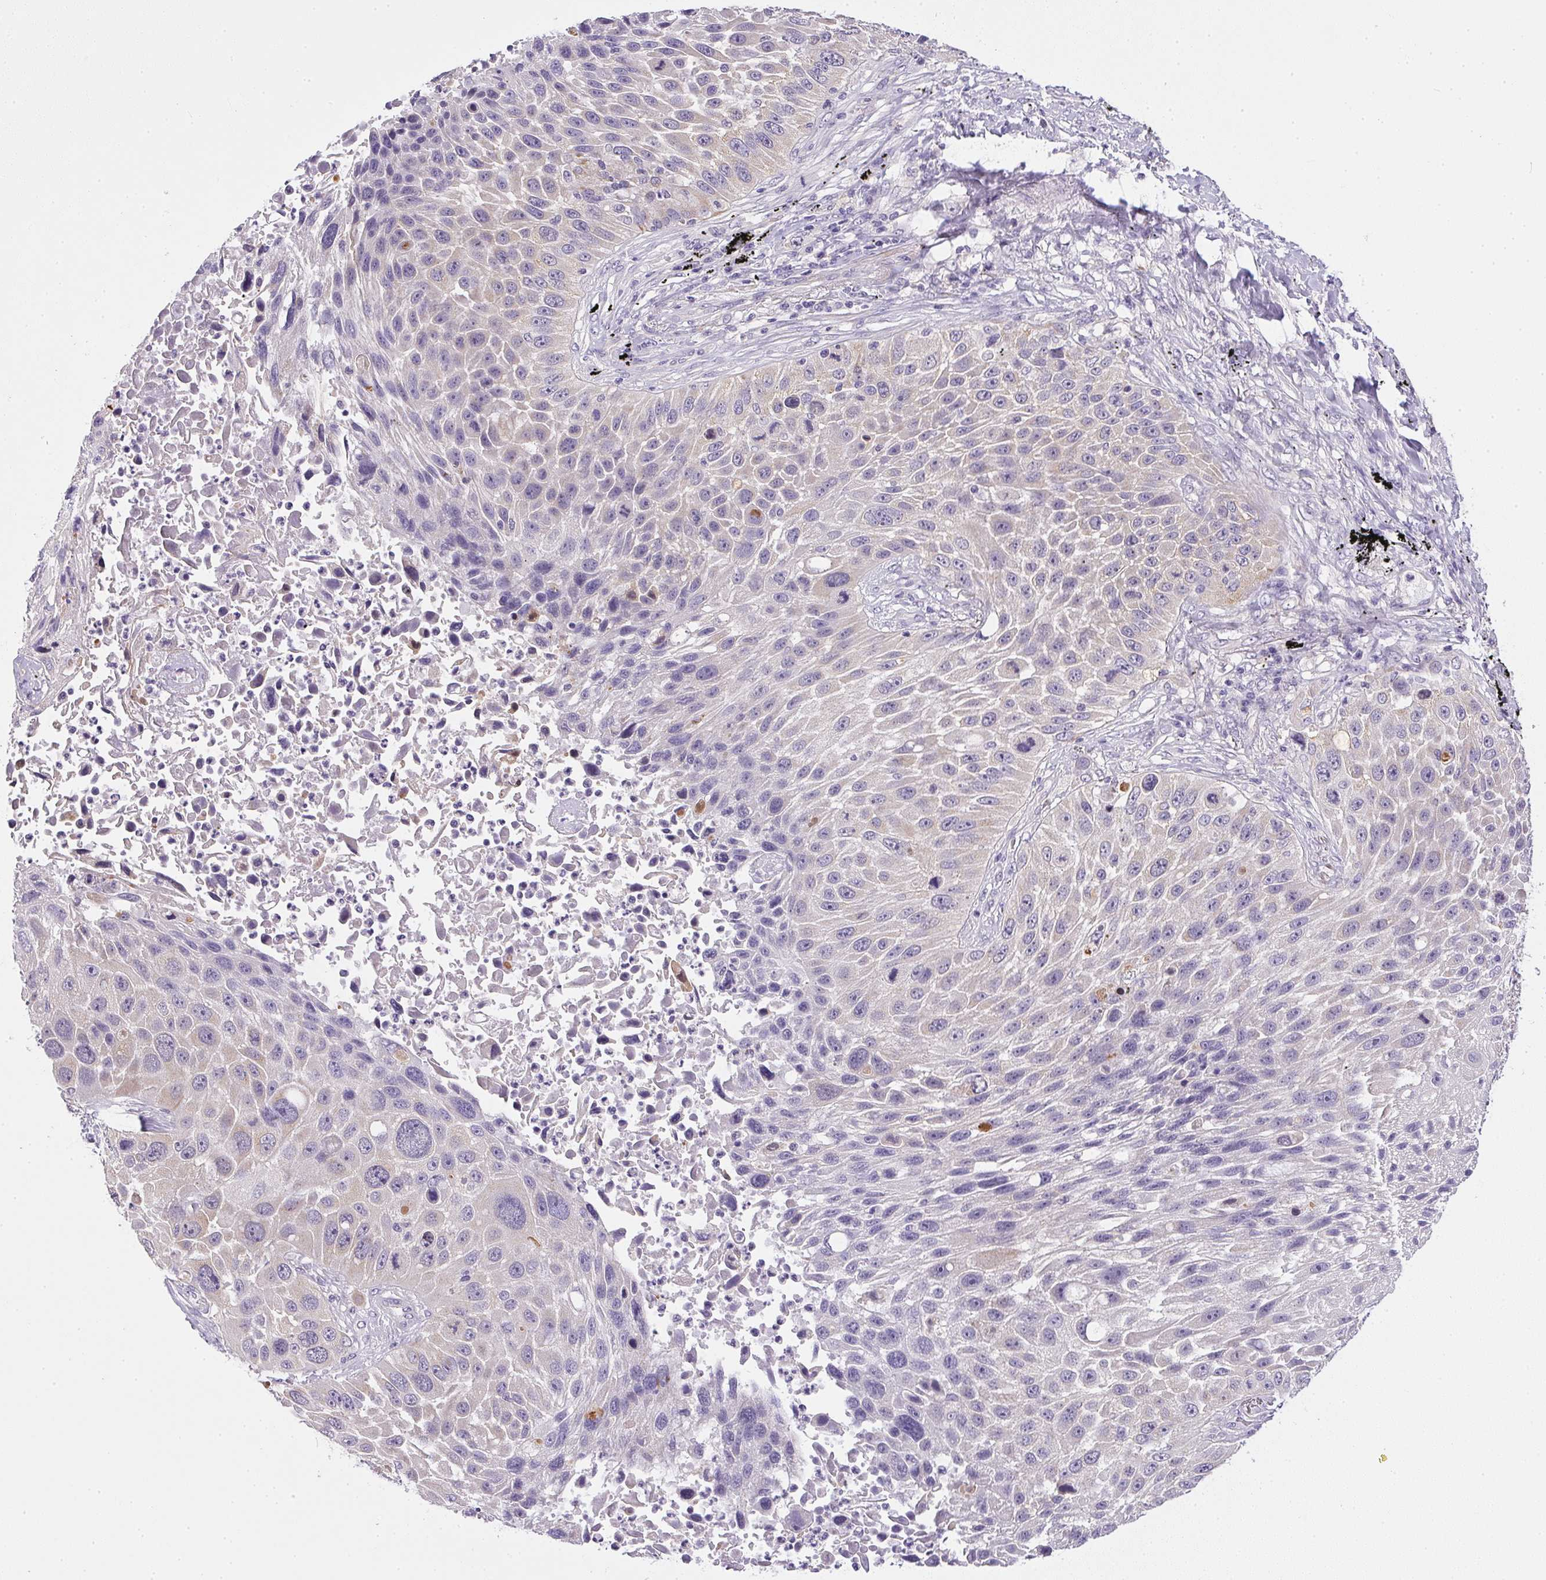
{"staining": {"intensity": "negative", "quantity": "none", "location": "none"}, "tissue": "lung cancer", "cell_type": "Tumor cells", "image_type": "cancer", "snomed": [{"axis": "morphology", "description": "Normal morphology"}, {"axis": "morphology", "description": "Squamous cell carcinoma, NOS"}, {"axis": "topography", "description": "Lymph node"}, {"axis": "topography", "description": "Lung"}], "caption": "Tumor cells show no significant protein staining in lung squamous cell carcinoma.", "gene": "SLC17A7", "patient": {"sex": "male", "age": 67}}